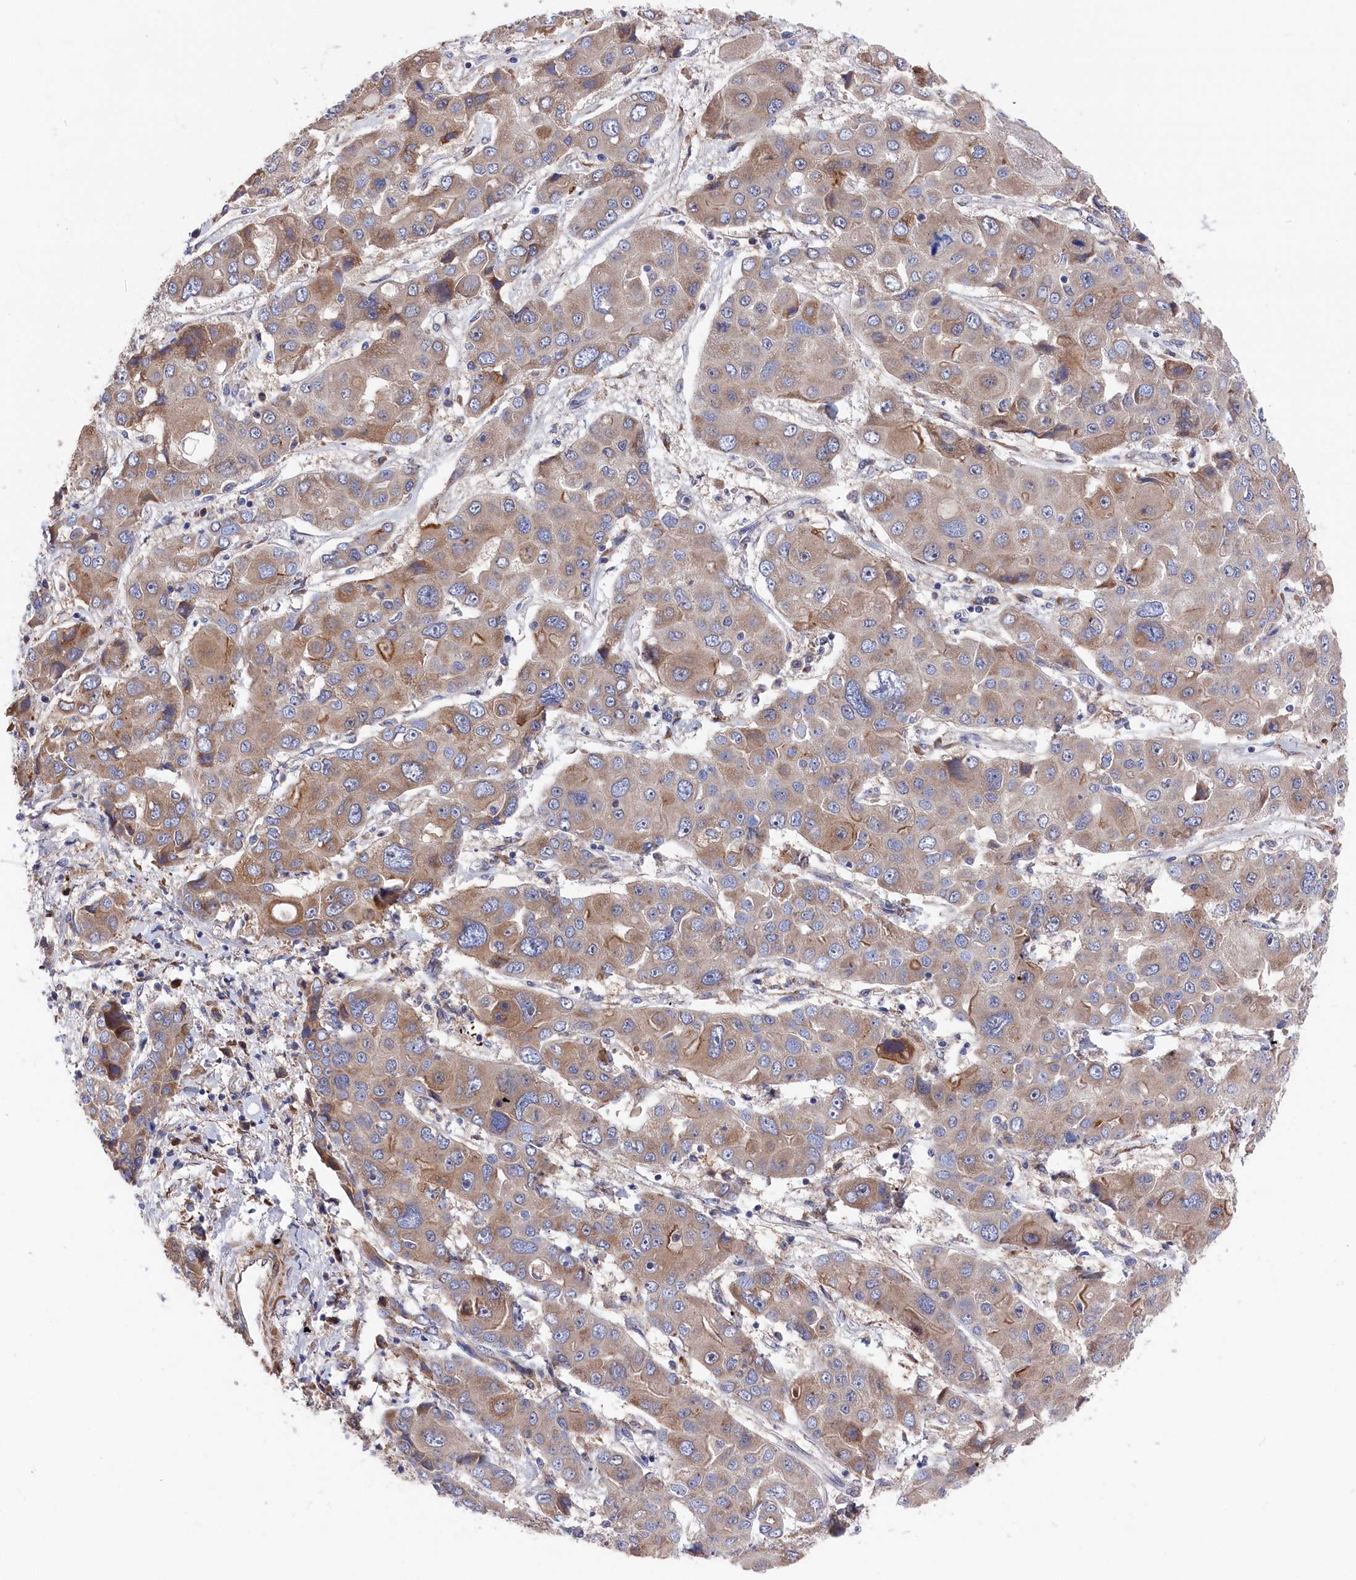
{"staining": {"intensity": "weak", "quantity": "25%-75%", "location": "cytoplasmic/membranous"}, "tissue": "liver cancer", "cell_type": "Tumor cells", "image_type": "cancer", "snomed": [{"axis": "morphology", "description": "Cholangiocarcinoma"}, {"axis": "topography", "description": "Liver"}], "caption": "A photomicrograph showing weak cytoplasmic/membranous staining in approximately 25%-75% of tumor cells in liver cancer, as visualized by brown immunohistochemical staining.", "gene": "CYB5D2", "patient": {"sex": "male", "age": 67}}